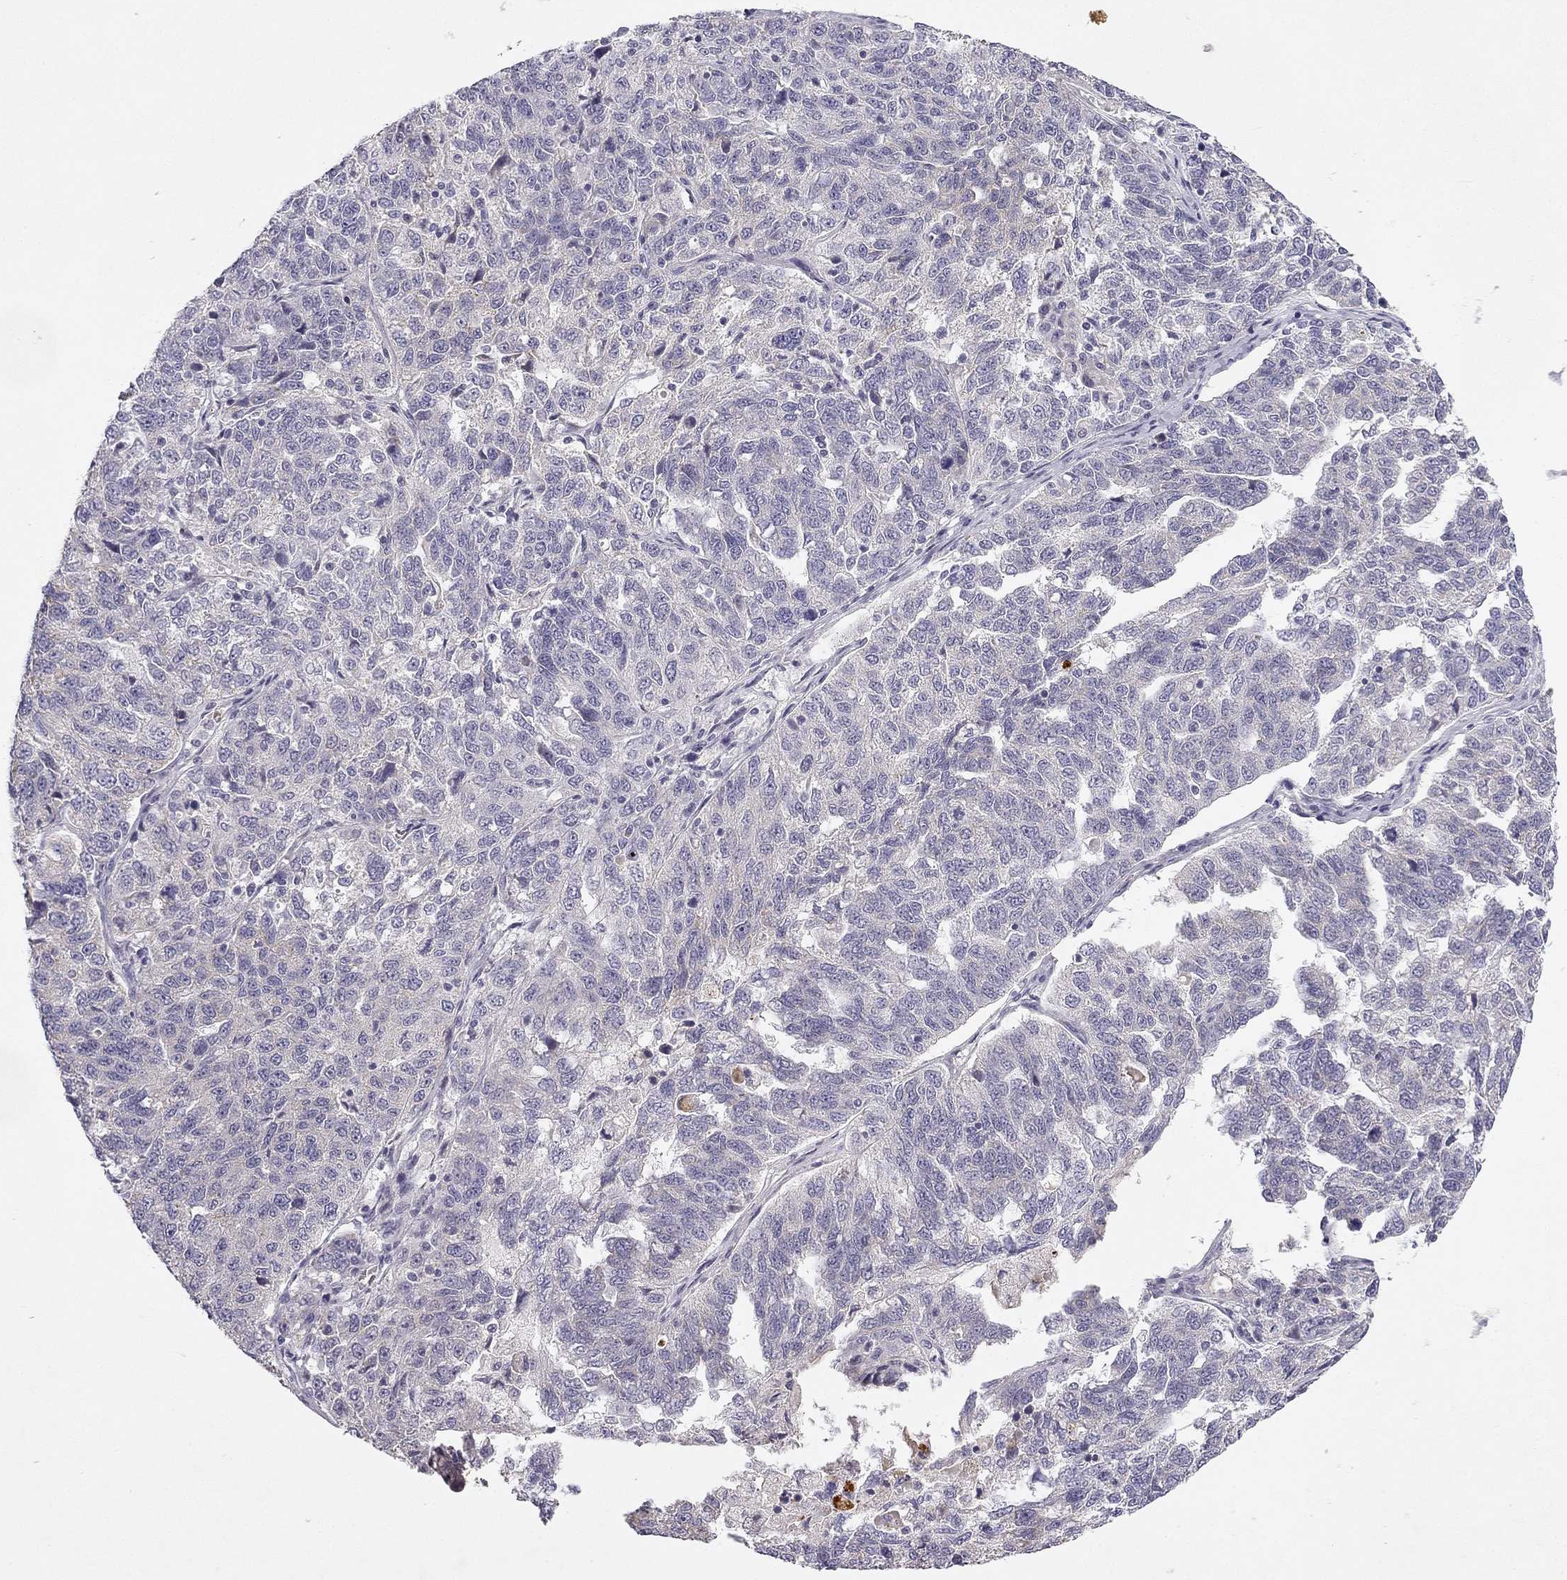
{"staining": {"intensity": "negative", "quantity": "none", "location": "none"}, "tissue": "ovarian cancer", "cell_type": "Tumor cells", "image_type": "cancer", "snomed": [{"axis": "morphology", "description": "Cystadenocarcinoma, serous, NOS"}, {"axis": "topography", "description": "Ovary"}], "caption": "Histopathology image shows no protein staining in tumor cells of serous cystadenocarcinoma (ovarian) tissue.", "gene": "SLC6A4", "patient": {"sex": "female", "age": 71}}